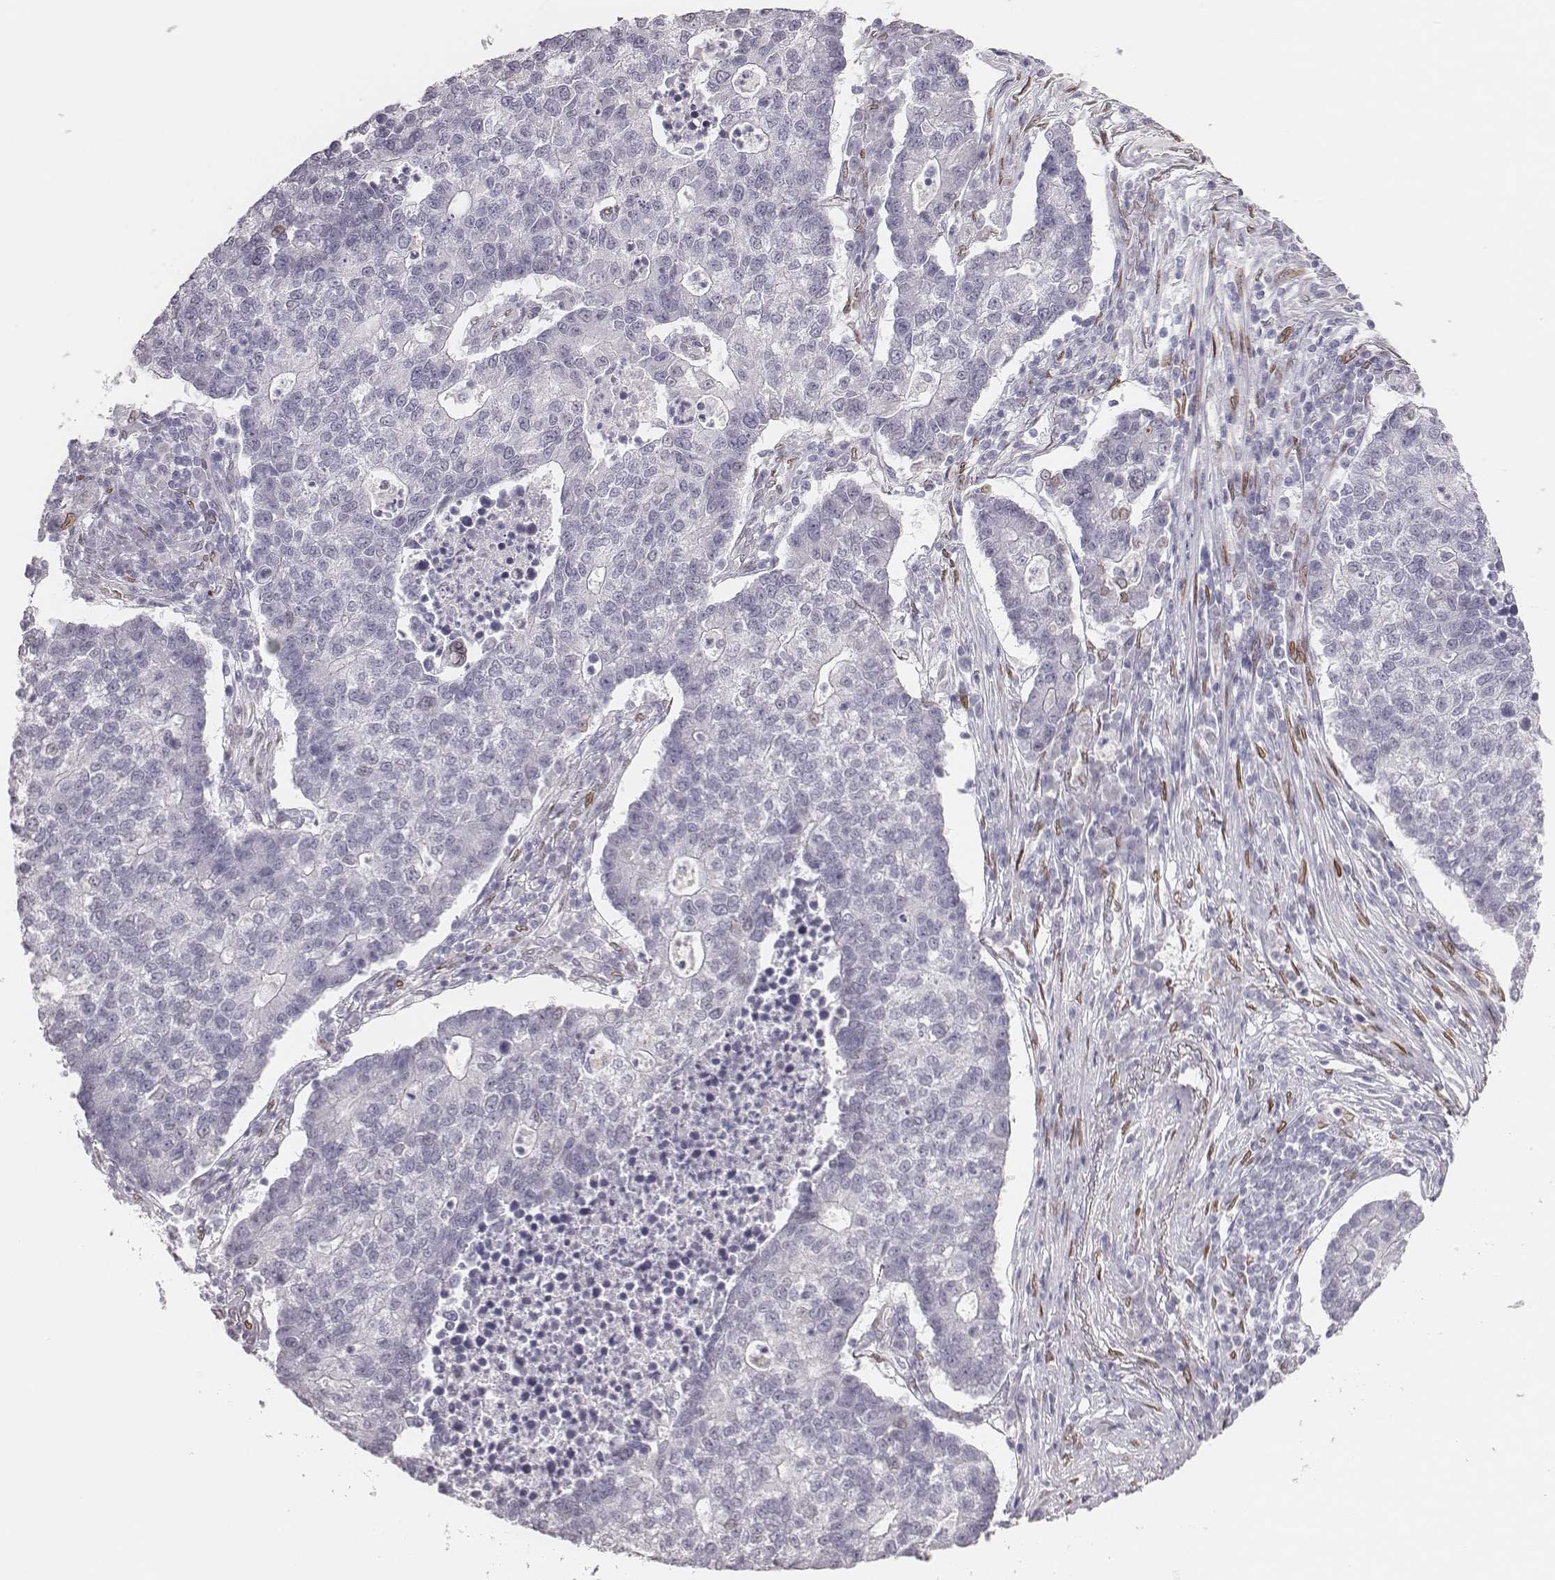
{"staining": {"intensity": "negative", "quantity": "none", "location": "none"}, "tissue": "lung cancer", "cell_type": "Tumor cells", "image_type": "cancer", "snomed": [{"axis": "morphology", "description": "Adenocarcinoma, NOS"}, {"axis": "topography", "description": "Lung"}], "caption": "IHC micrograph of neoplastic tissue: human lung cancer stained with DAB (3,3'-diaminobenzidine) shows no significant protein positivity in tumor cells.", "gene": "ADGRF4", "patient": {"sex": "male", "age": 57}}